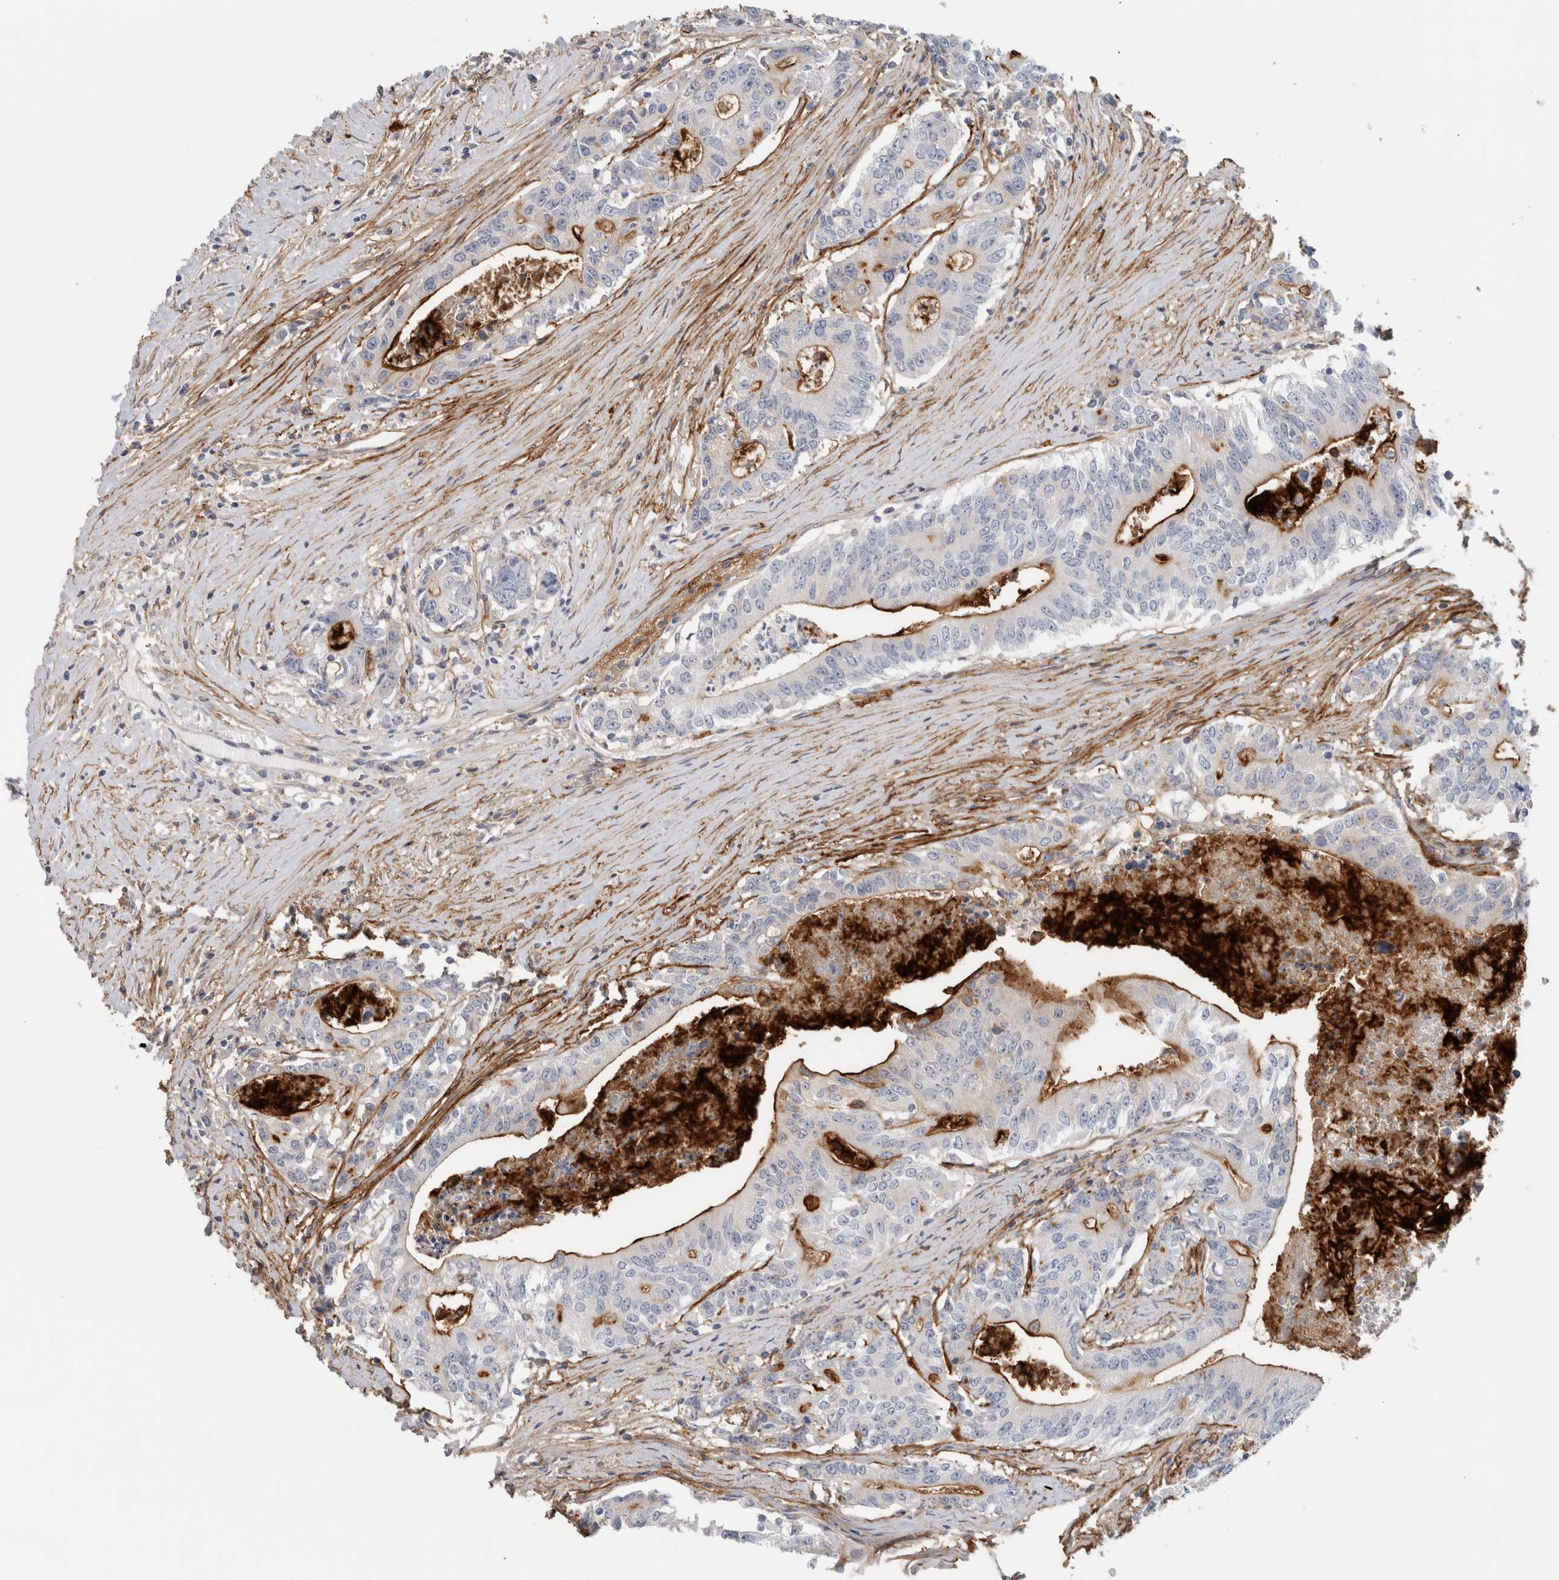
{"staining": {"intensity": "strong", "quantity": "25%-75%", "location": "cytoplasmic/membranous"}, "tissue": "colorectal cancer", "cell_type": "Tumor cells", "image_type": "cancer", "snomed": [{"axis": "morphology", "description": "Adenocarcinoma, NOS"}, {"axis": "topography", "description": "Colon"}], "caption": "Immunohistochemical staining of colorectal cancer demonstrates high levels of strong cytoplasmic/membranous staining in approximately 25%-75% of tumor cells. Nuclei are stained in blue.", "gene": "CD55", "patient": {"sex": "female", "age": 77}}